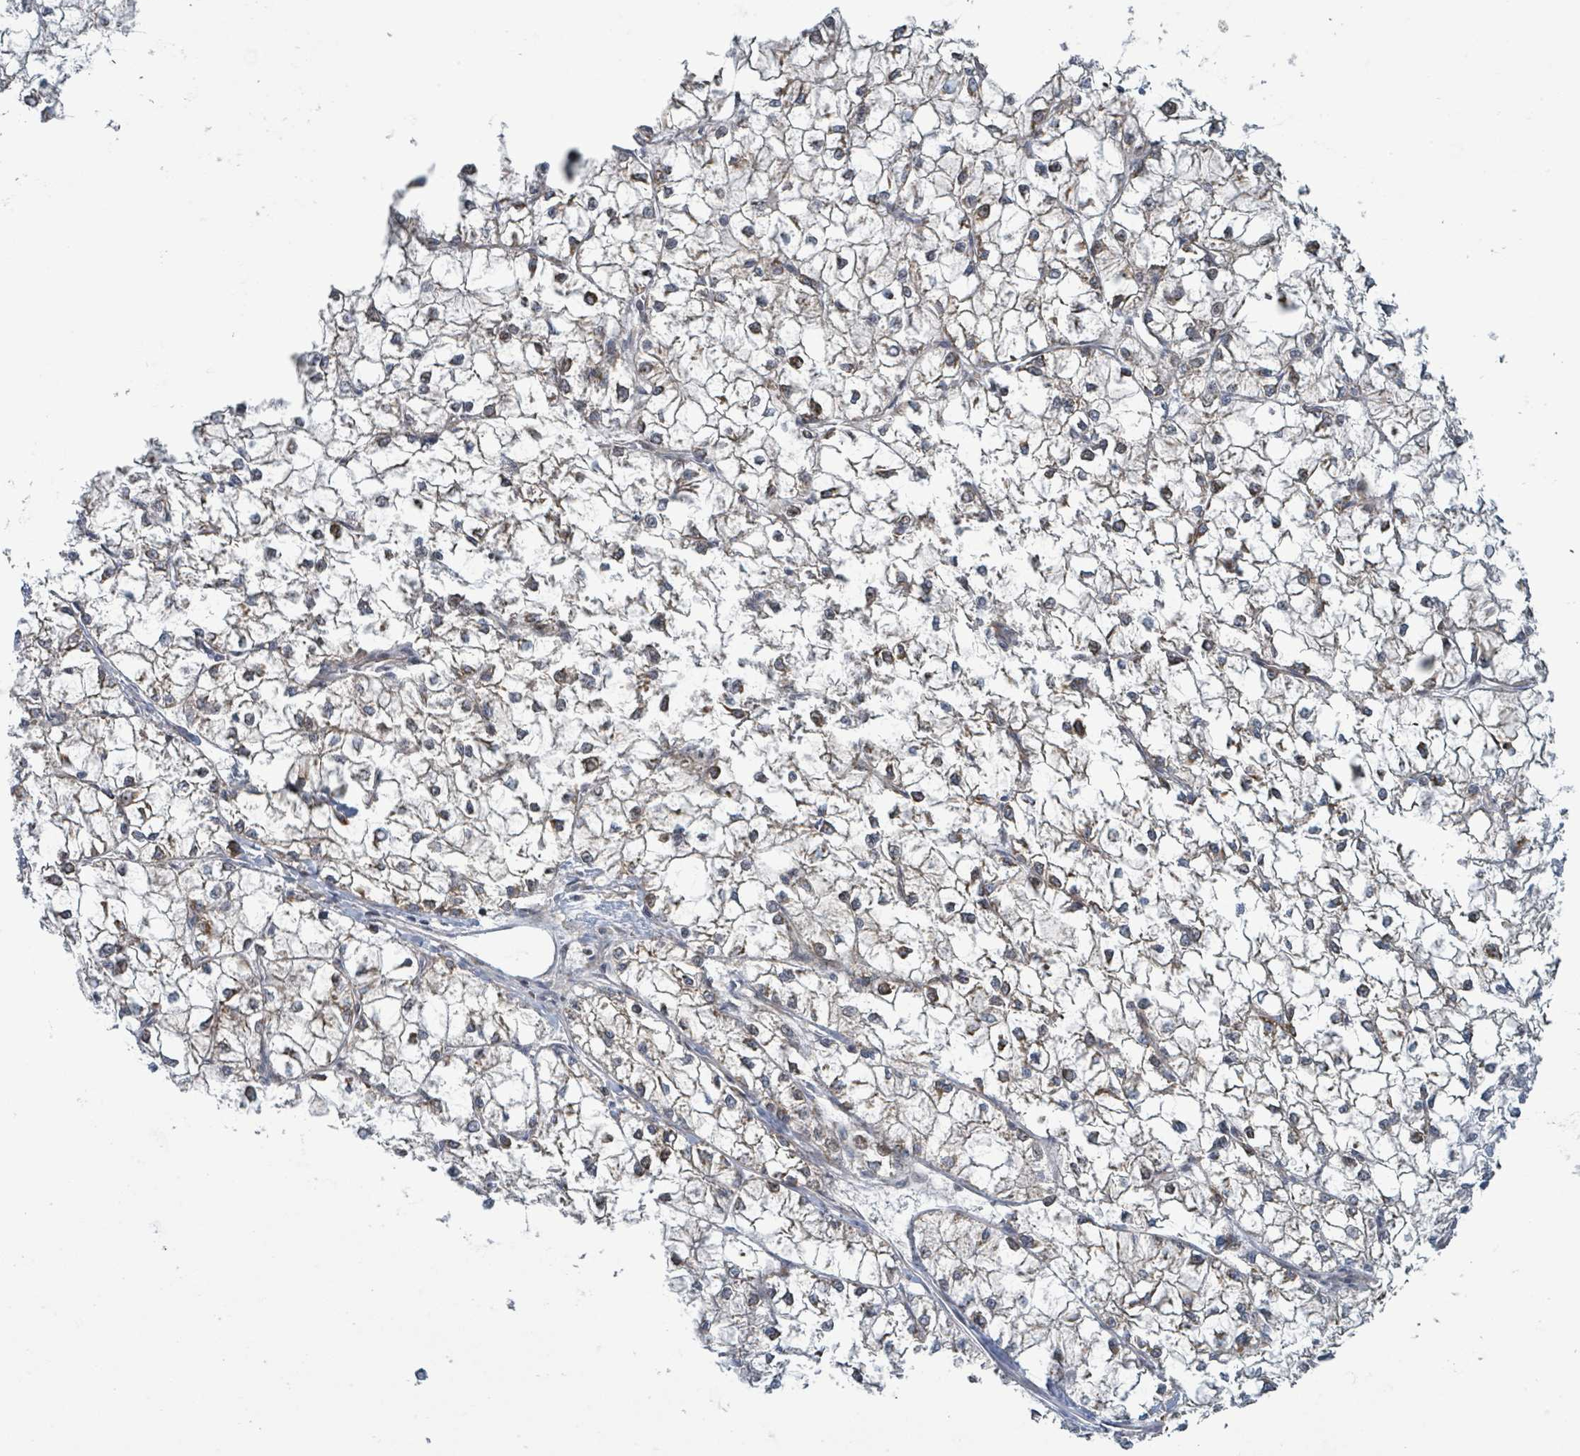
{"staining": {"intensity": "weak", "quantity": "25%-75%", "location": "cytoplasmic/membranous"}, "tissue": "liver cancer", "cell_type": "Tumor cells", "image_type": "cancer", "snomed": [{"axis": "morphology", "description": "Carcinoma, Hepatocellular, NOS"}, {"axis": "topography", "description": "Liver"}], "caption": "Protein analysis of liver hepatocellular carcinoma tissue displays weak cytoplasmic/membranous positivity in about 25%-75% of tumor cells.", "gene": "RPL32", "patient": {"sex": "female", "age": 43}}